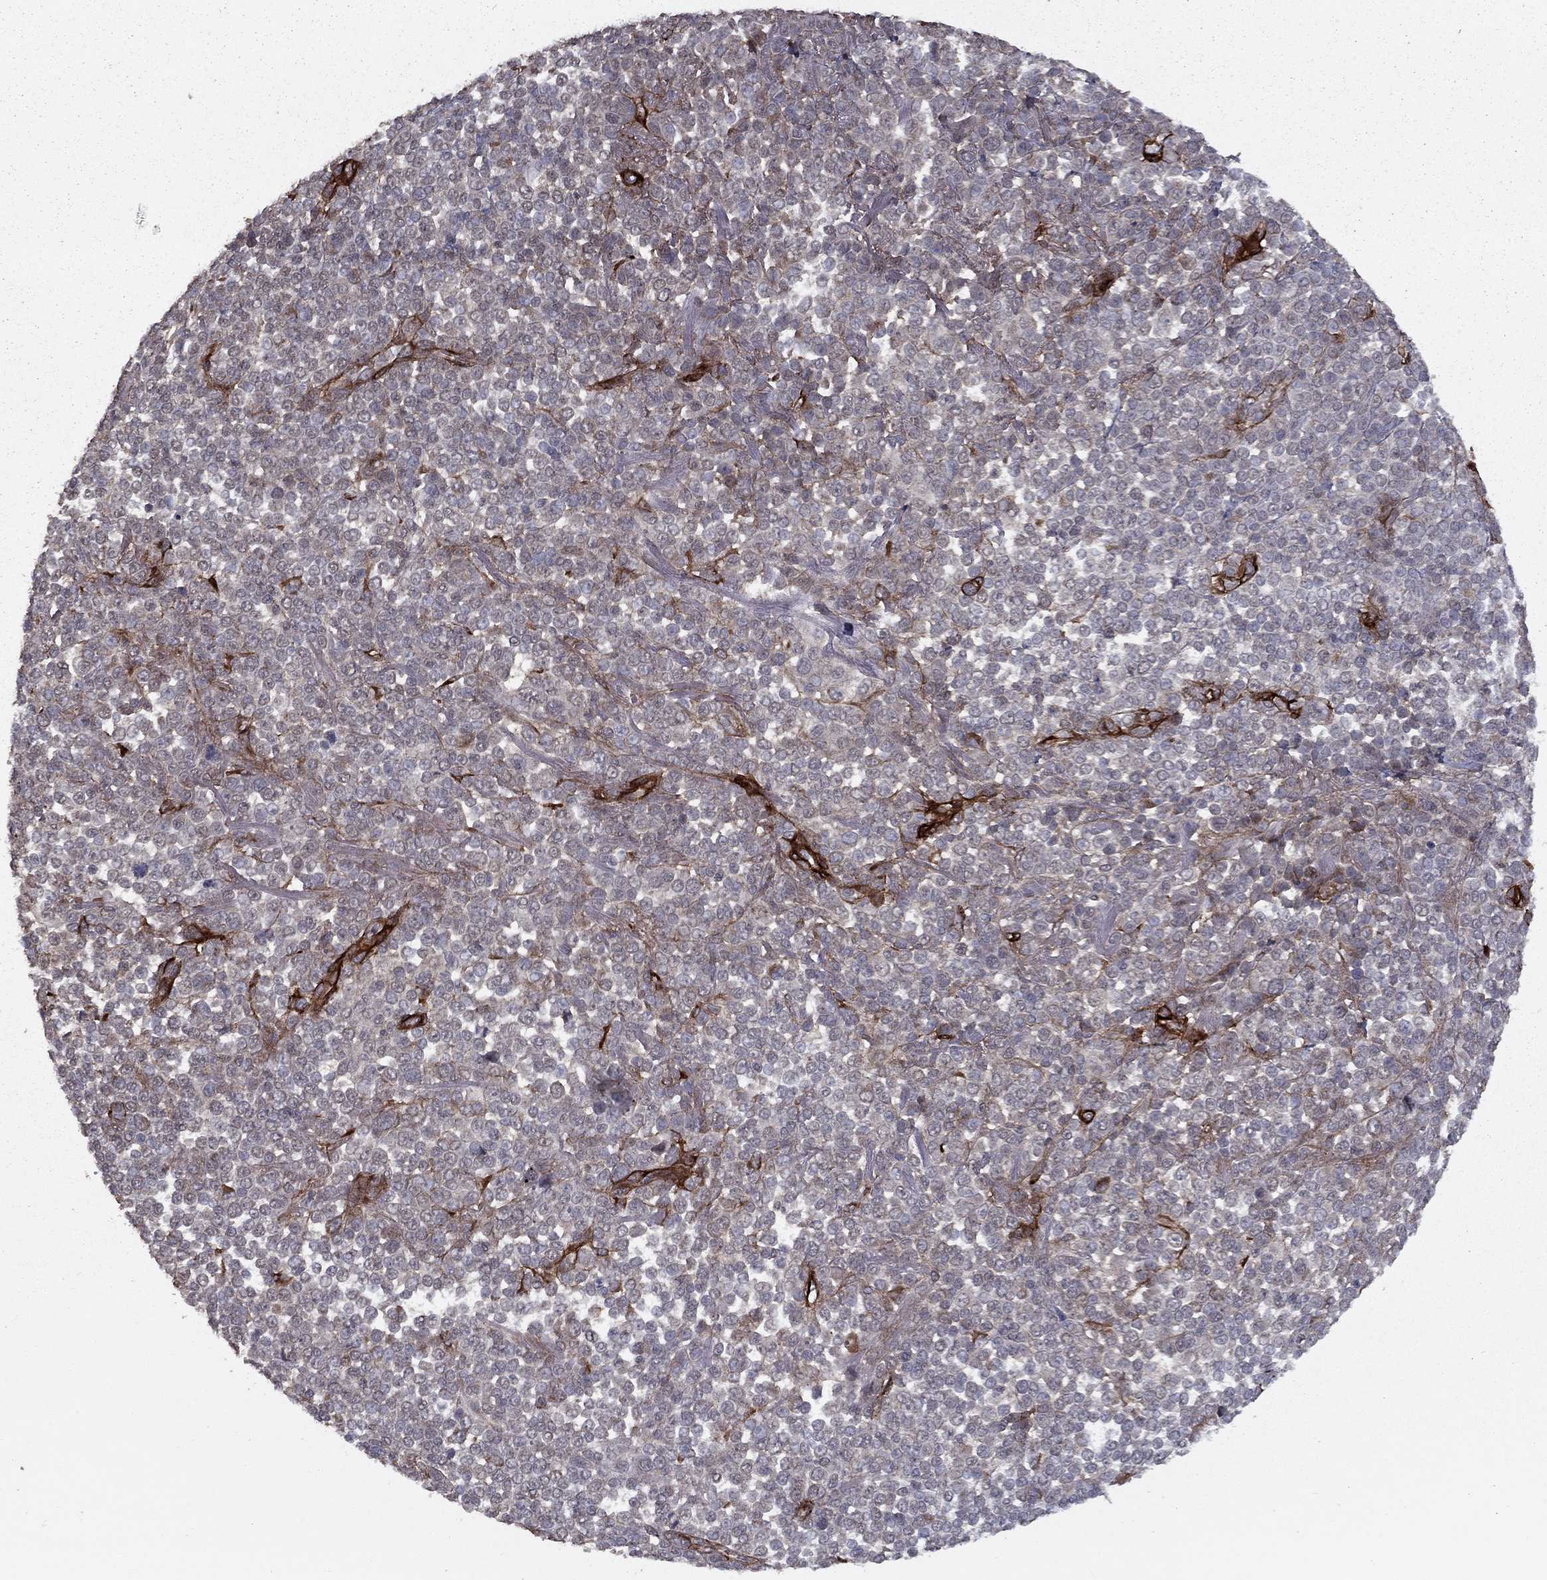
{"staining": {"intensity": "negative", "quantity": "none", "location": "none"}, "tissue": "melanoma", "cell_type": "Tumor cells", "image_type": "cancer", "snomed": [{"axis": "morphology", "description": "Malignant melanoma, NOS"}, {"axis": "topography", "description": "Skin"}], "caption": "Human malignant melanoma stained for a protein using IHC shows no staining in tumor cells.", "gene": "COL18A1", "patient": {"sex": "female", "age": 95}}